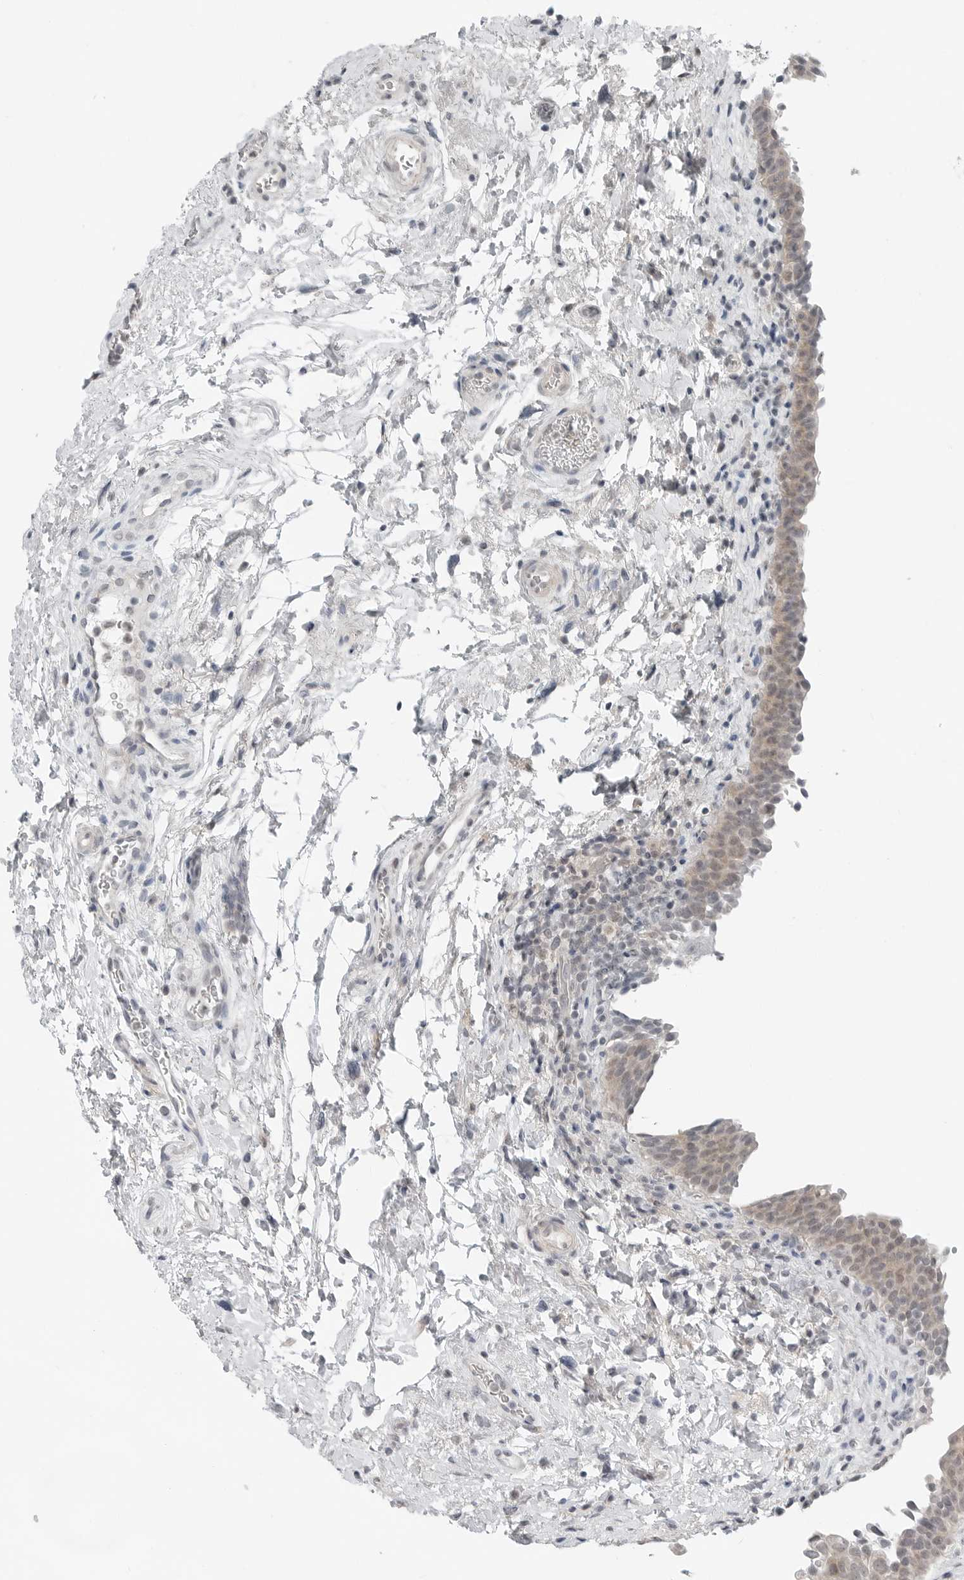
{"staining": {"intensity": "weak", "quantity": "25%-75%", "location": "cytoplasmic/membranous,nuclear"}, "tissue": "urinary bladder", "cell_type": "Urothelial cells", "image_type": "normal", "snomed": [{"axis": "morphology", "description": "Normal tissue, NOS"}, {"axis": "topography", "description": "Urinary bladder"}], "caption": "Urinary bladder stained with a brown dye shows weak cytoplasmic/membranous,nuclear positive positivity in about 25%-75% of urothelial cells.", "gene": "FCRLB", "patient": {"sex": "male", "age": 83}}